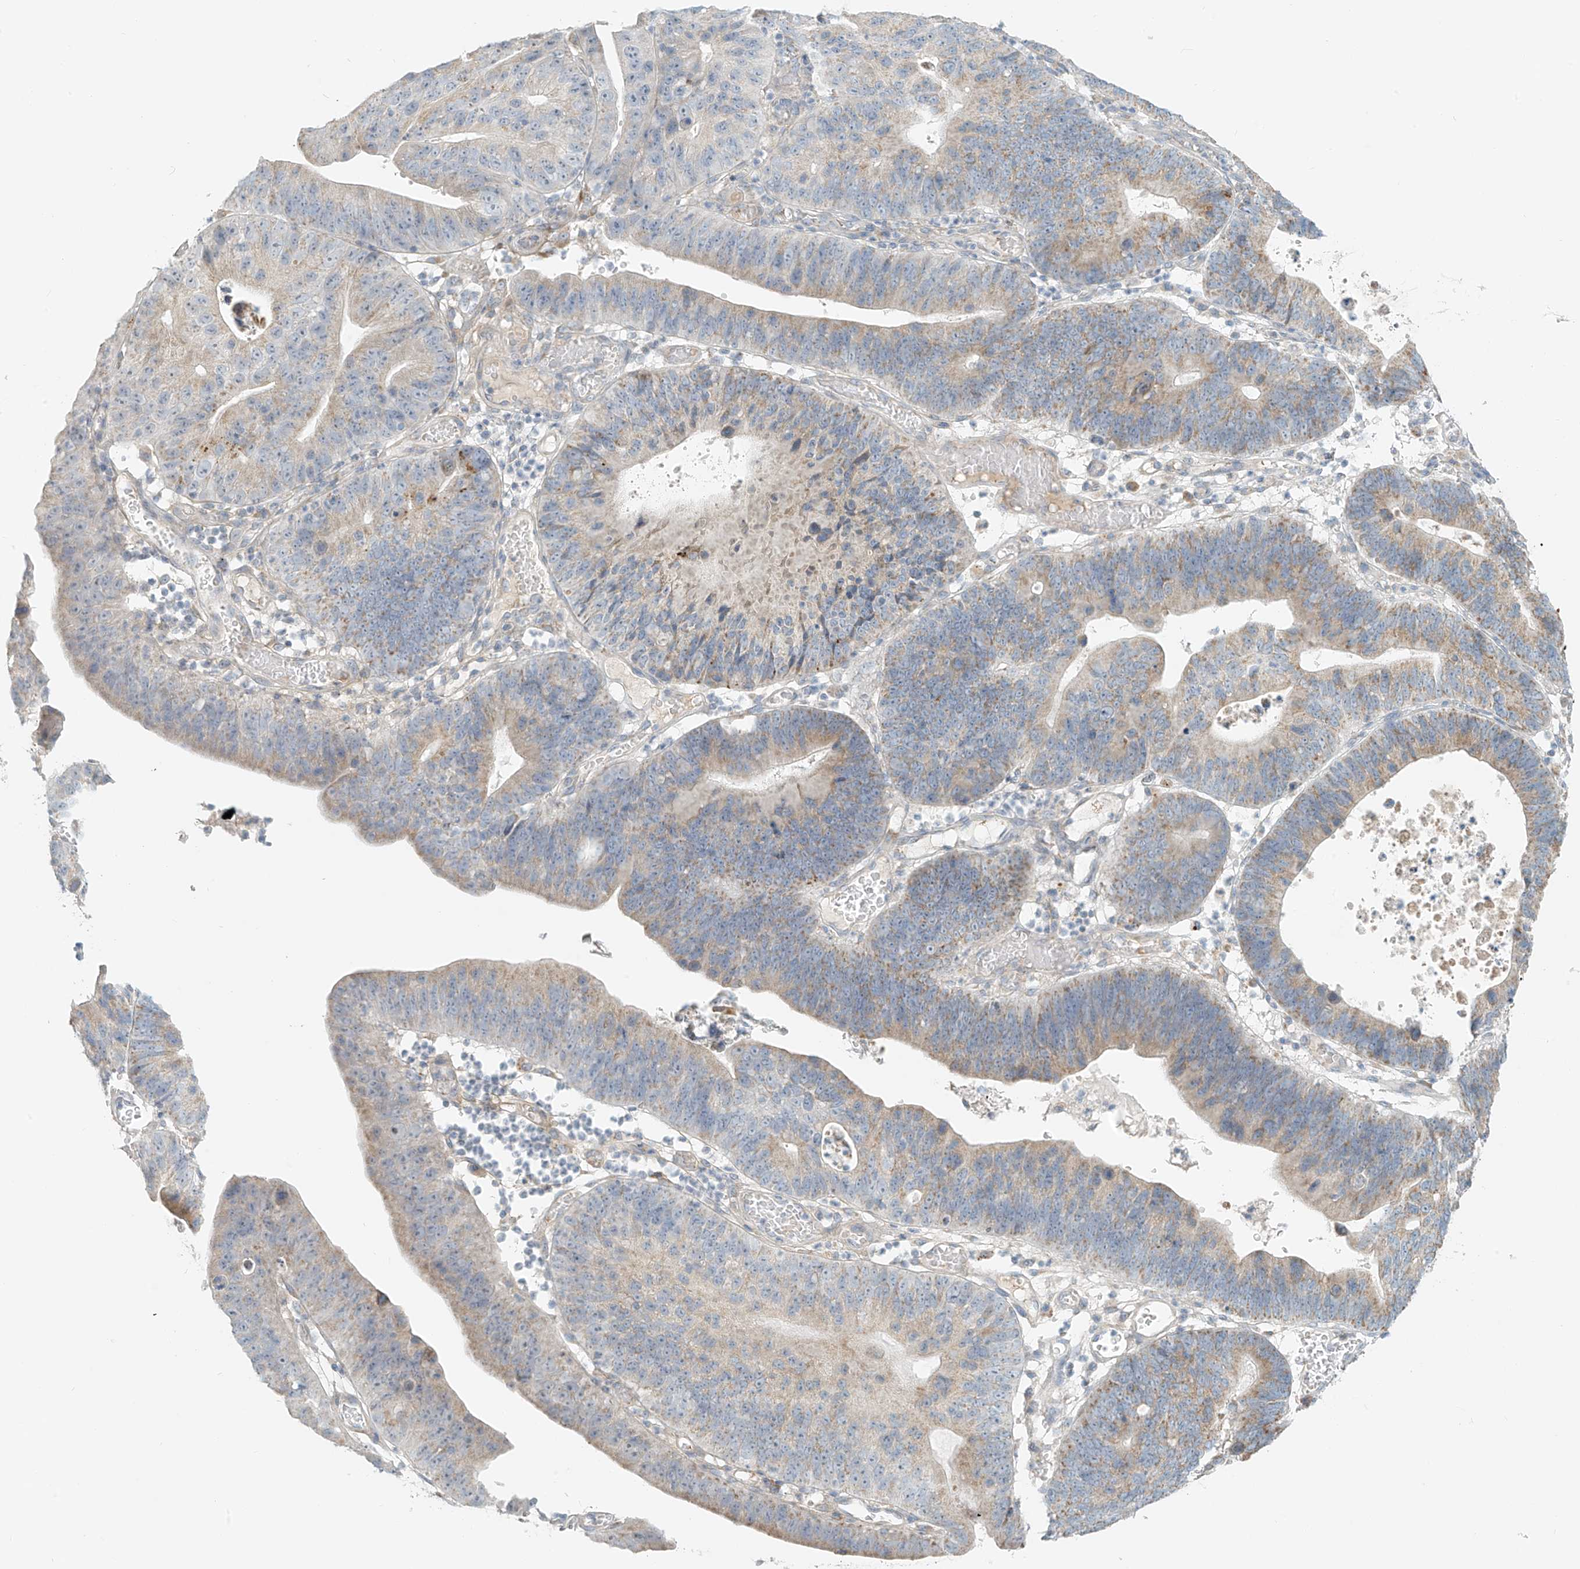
{"staining": {"intensity": "moderate", "quantity": "<25%", "location": "cytoplasmic/membranous"}, "tissue": "stomach cancer", "cell_type": "Tumor cells", "image_type": "cancer", "snomed": [{"axis": "morphology", "description": "Adenocarcinoma, NOS"}, {"axis": "topography", "description": "Stomach"}], "caption": "Adenocarcinoma (stomach) stained with DAB immunohistochemistry shows low levels of moderate cytoplasmic/membranous positivity in about <25% of tumor cells.", "gene": "UST", "patient": {"sex": "male", "age": 59}}